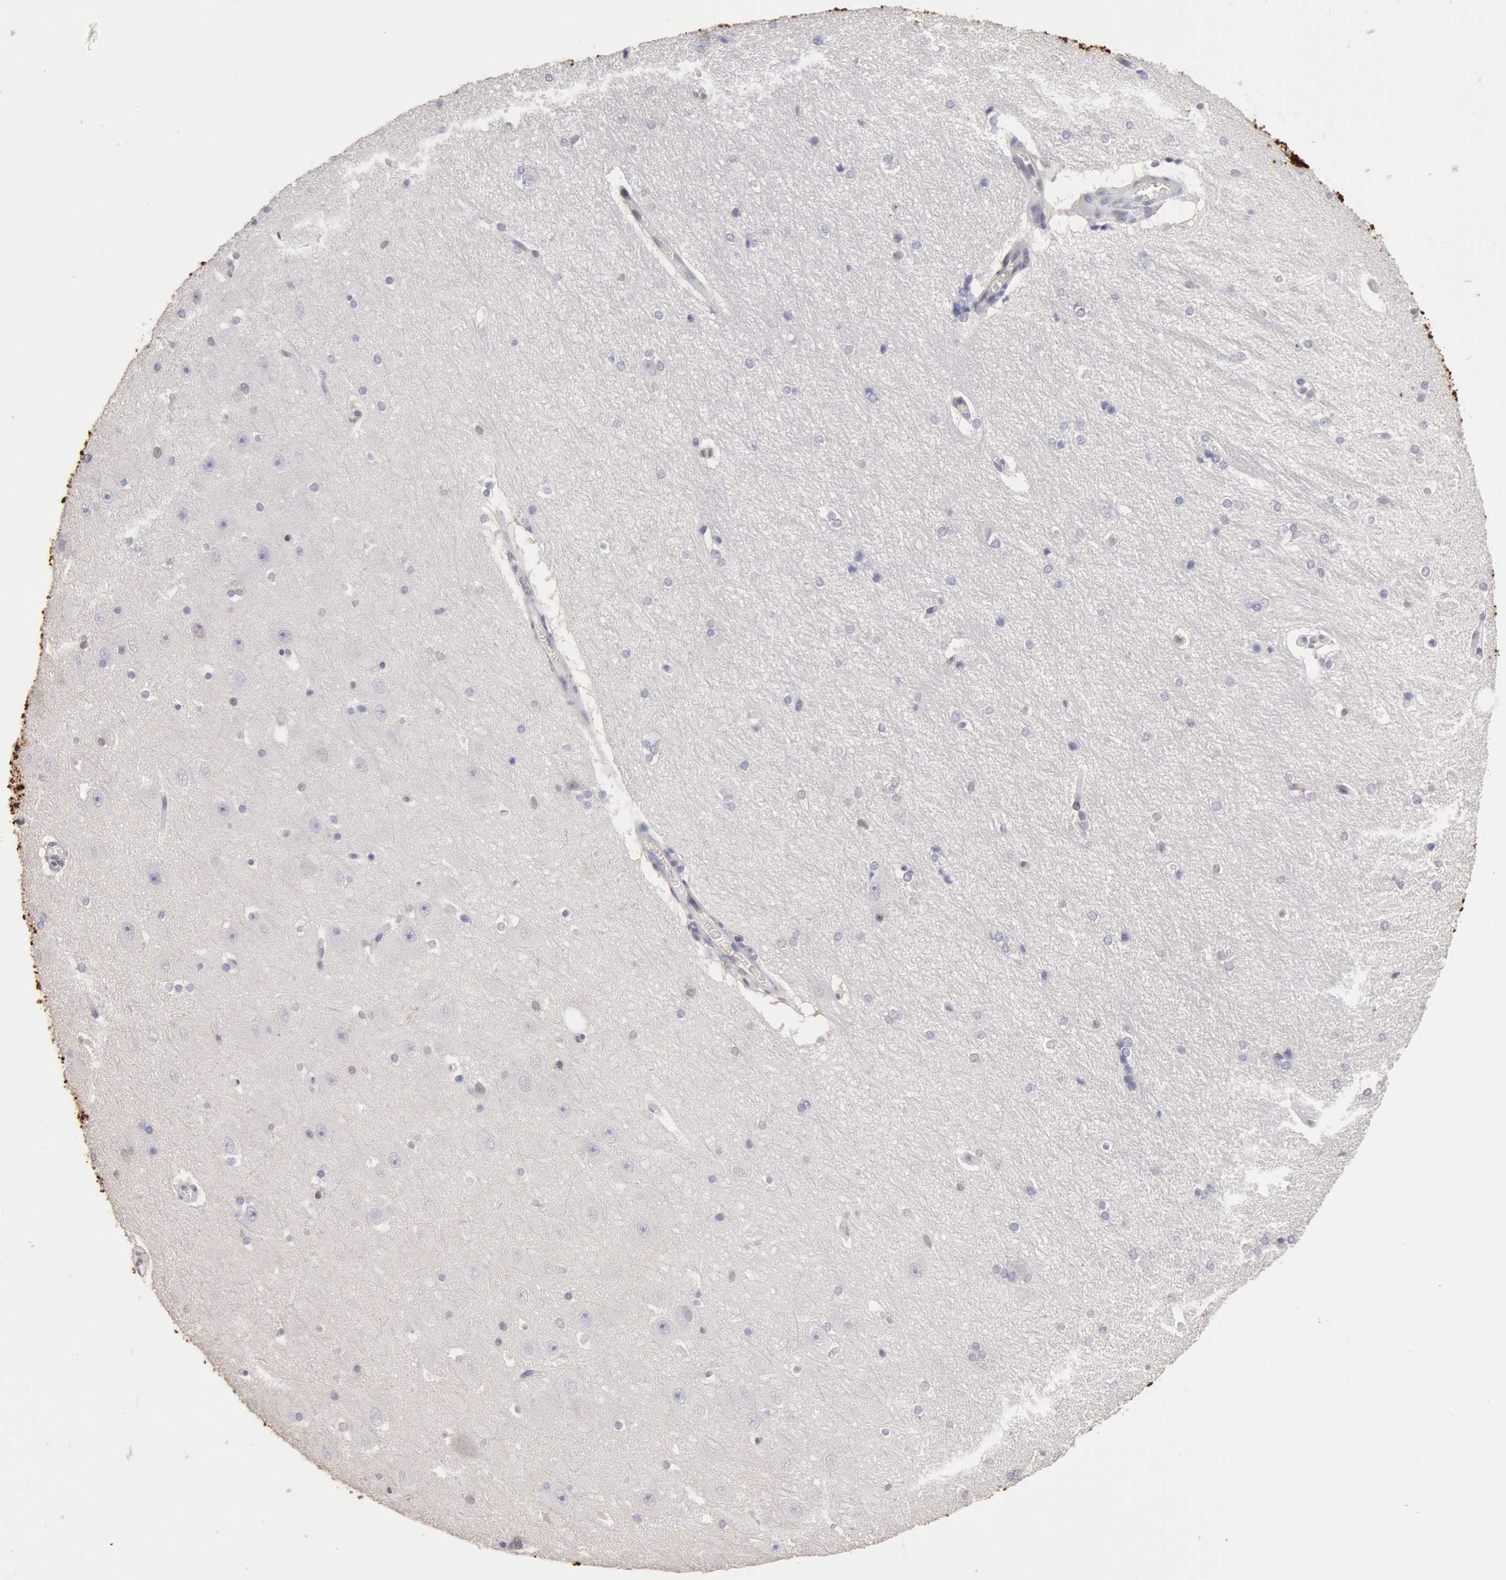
{"staining": {"intensity": "negative", "quantity": "none", "location": "none"}, "tissue": "hippocampus", "cell_type": "Glial cells", "image_type": "normal", "snomed": [{"axis": "morphology", "description": "Normal tissue, NOS"}, {"axis": "topography", "description": "Hippocampus"}], "caption": "Protein analysis of benign hippocampus displays no significant positivity in glial cells.", "gene": "MYH6", "patient": {"sex": "female", "age": 19}}